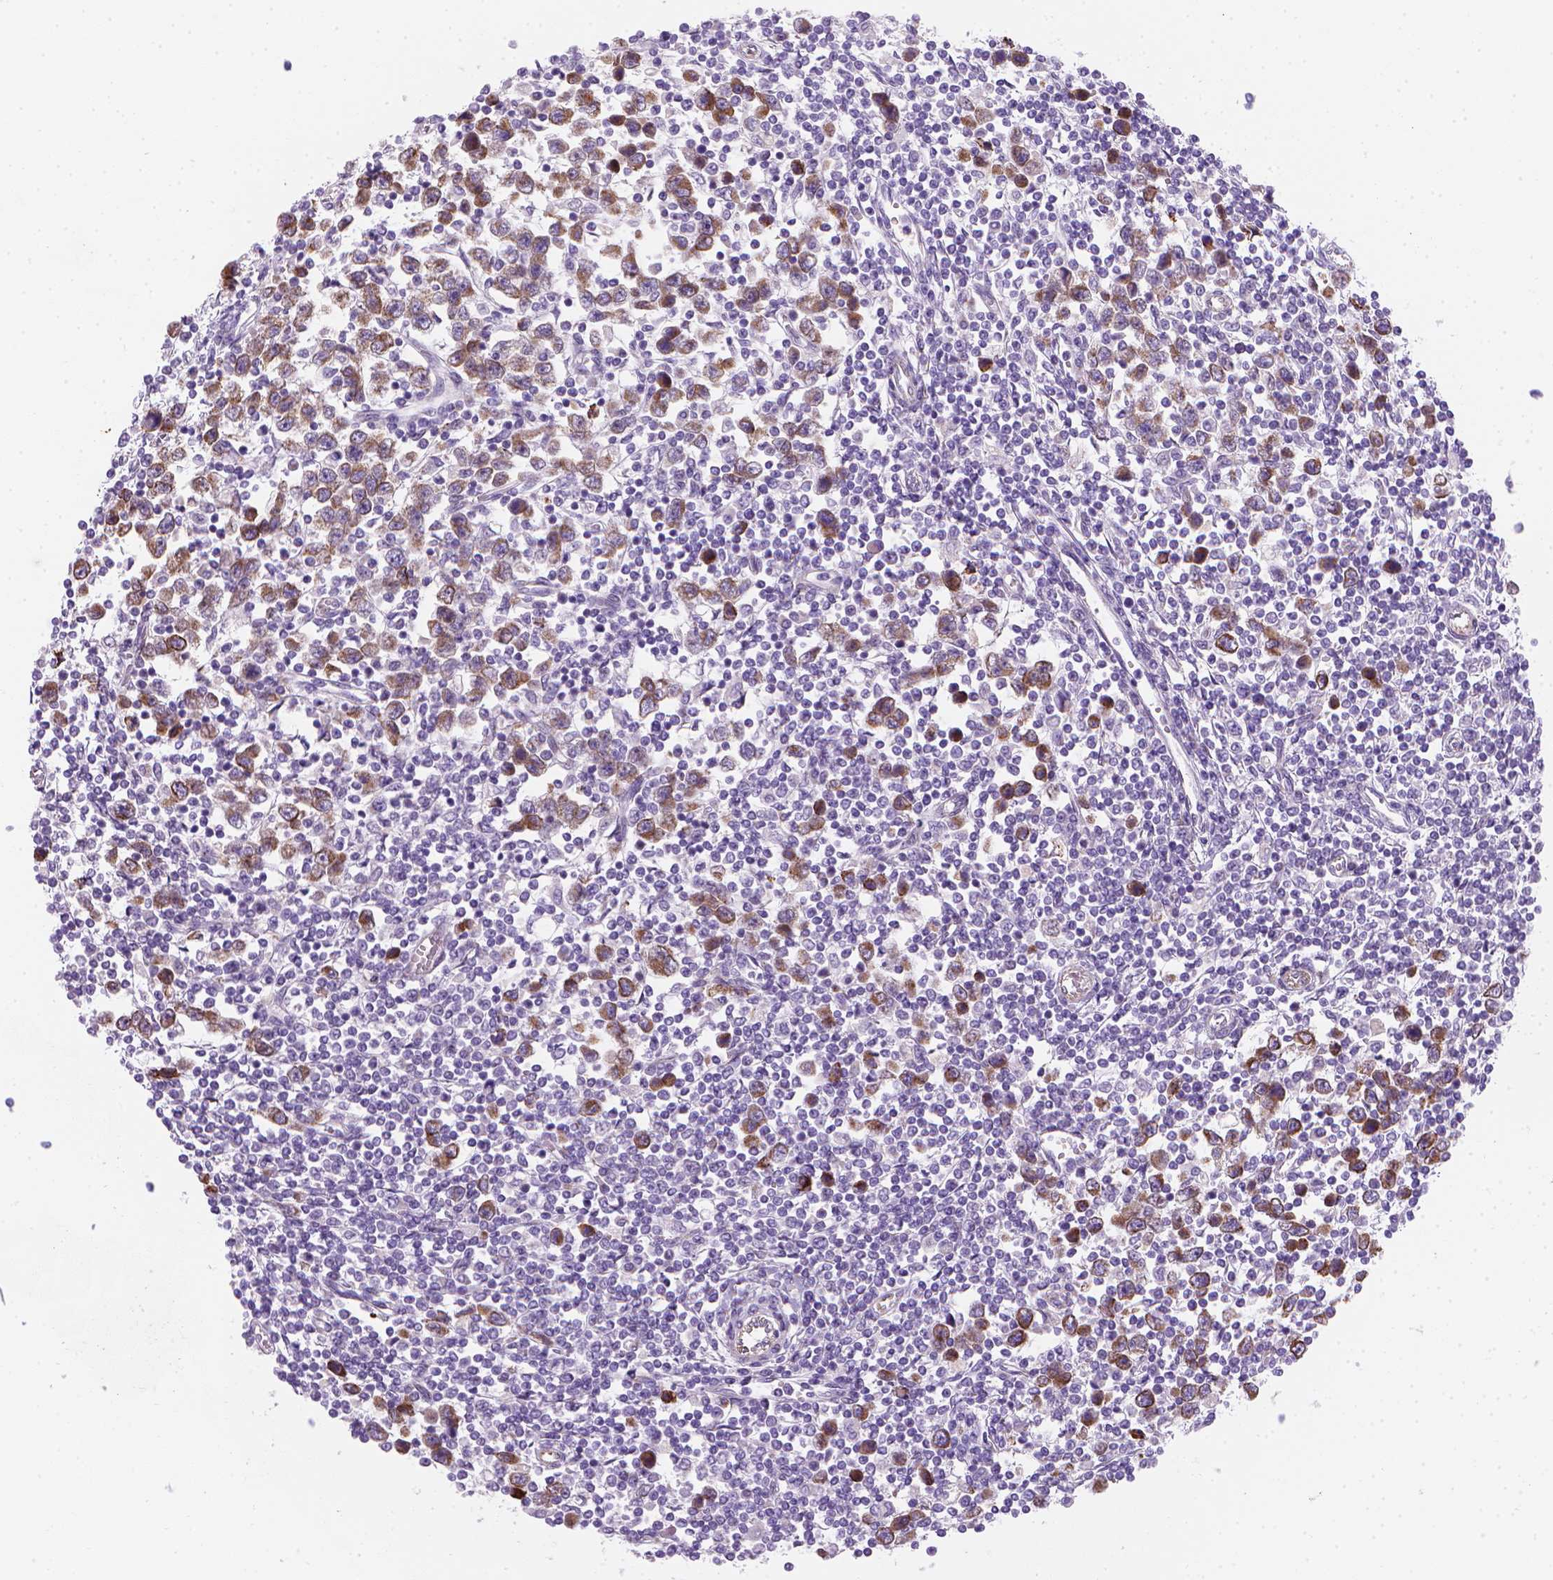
{"staining": {"intensity": "moderate", "quantity": ">75%", "location": "cytoplasmic/membranous"}, "tissue": "testis cancer", "cell_type": "Tumor cells", "image_type": "cancer", "snomed": [{"axis": "morphology", "description": "Normal tissue, NOS"}, {"axis": "morphology", "description": "Seminoma, NOS"}, {"axis": "topography", "description": "Testis"}, {"axis": "topography", "description": "Epididymis"}], "caption": "The histopathology image displays staining of testis cancer (seminoma), revealing moderate cytoplasmic/membranous protein expression (brown color) within tumor cells. The staining was performed using DAB (3,3'-diaminobenzidine), with brown indicating positive protein expression. Nuclei are stained blue with hematoxylin.", "gene": "CES2", "patient": {"sex": "male", "age": 34}}